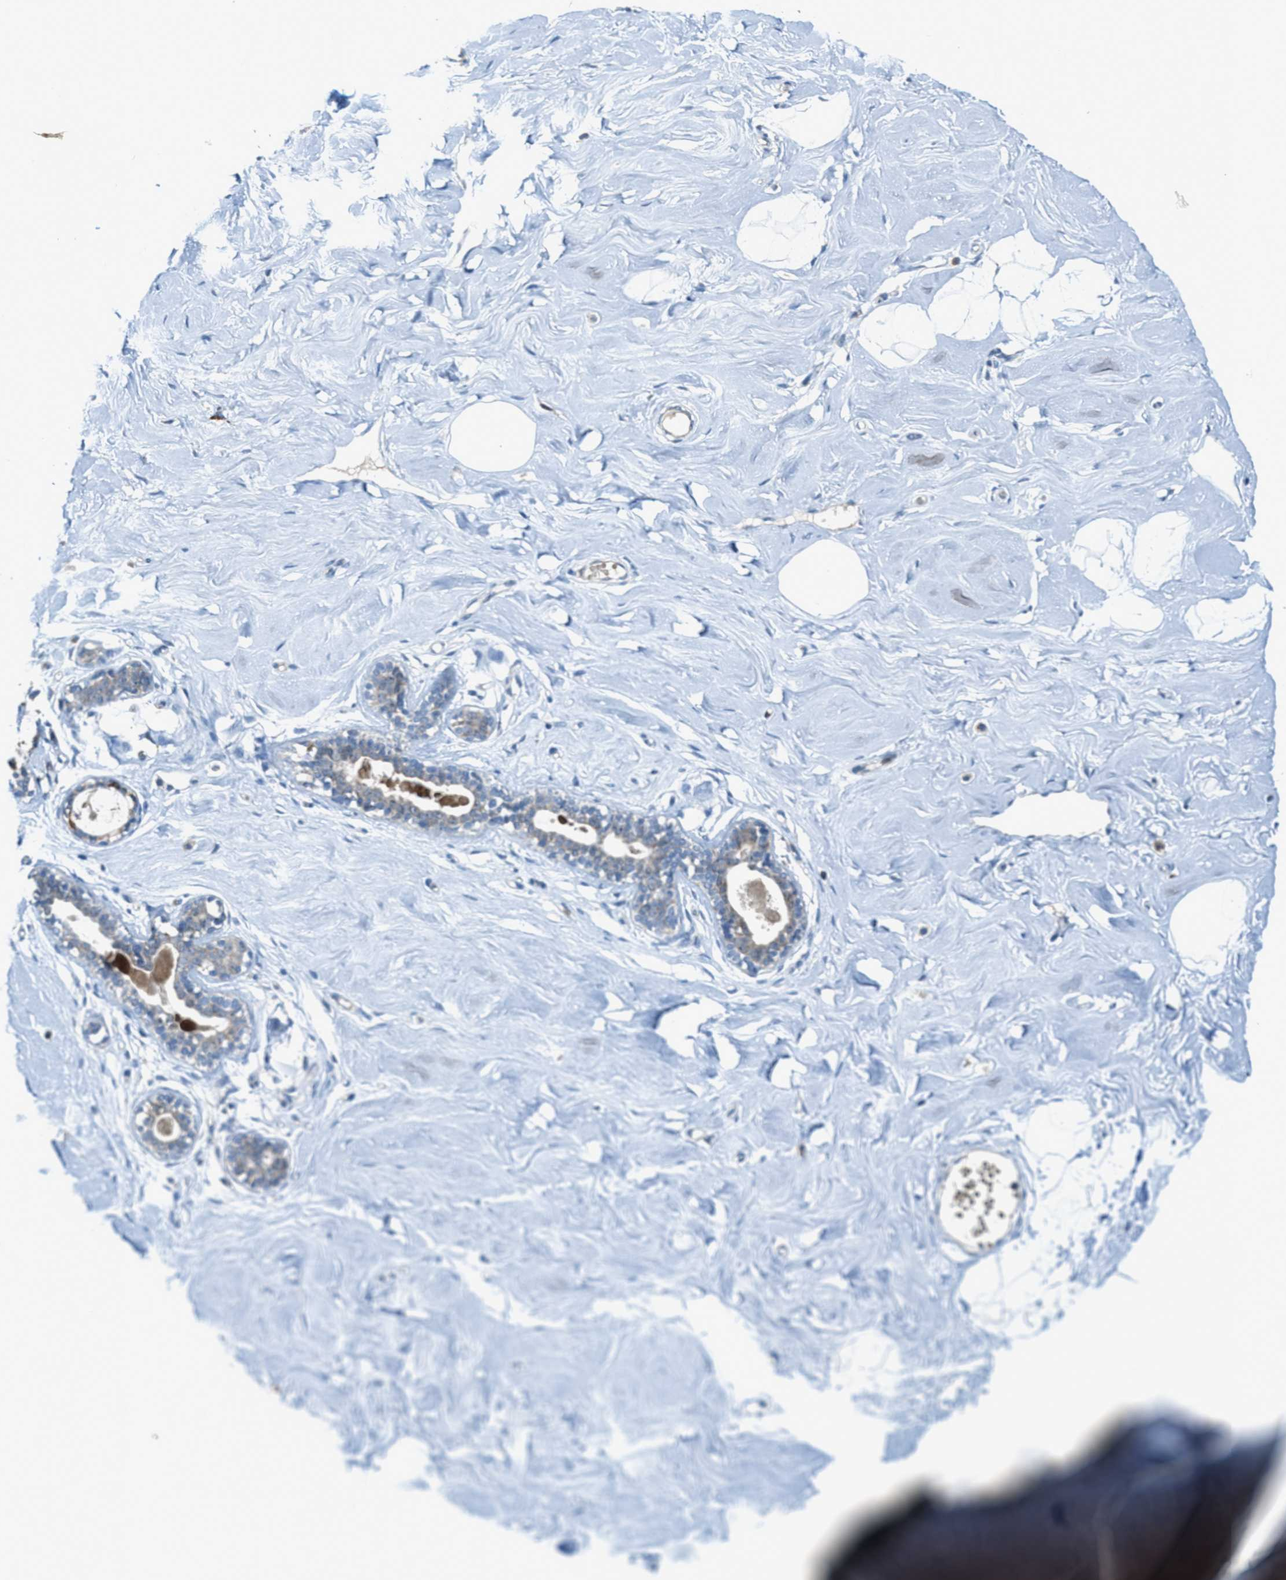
{"staining": {"intensity": "negative", "quantity": "none", "location": "none"}, "tissue": "breast", "cell_type": "Adipocytes", "image_type": "normal", "snomed": [{"axis": "morphology", "description": "Normal tissue, NOS"}, {"axis": "topography", "description": "Breast"}], "caption": "Histopathology image shows no significant protein staining in adipocytes of normal breast.", "gene": "CDON", "patient": {"sex": "female", "age": 23}}